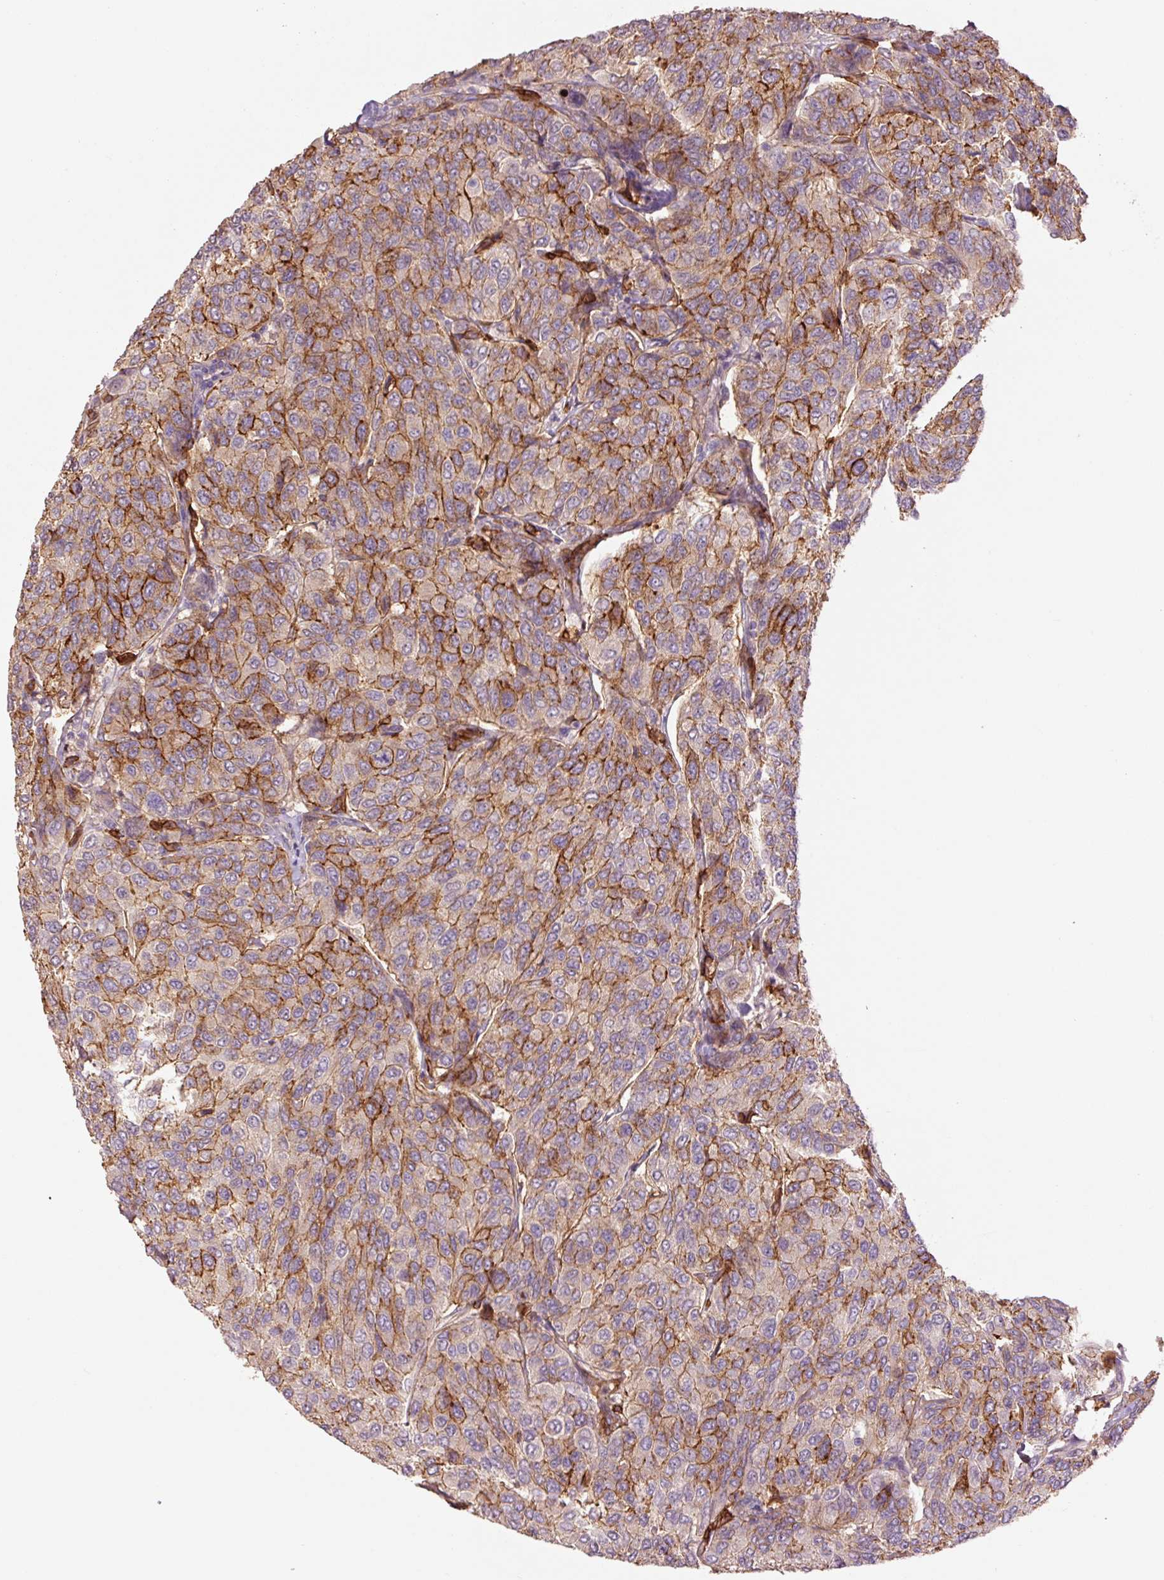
{"staining": {"intensity": "strong", "quantity": ">75%", "location": "cytoplasmic/membranous"}, "tissue": "breast cancer", "cell_type": "Tumor cells", "image_type": "cancer", "snomed": [{"axis": "morphology", "description": "Duct carcinoma"}, {"axis": "topography", "description": "Breast"}], "caption": "This is an image of immunohistochemistry staining of breast cancer, which shows strong expression in the cytoplasmic/membranous of tumor cells.", "gene": "SLC1A4", "patient": {"sex": "female", "age": 55}}